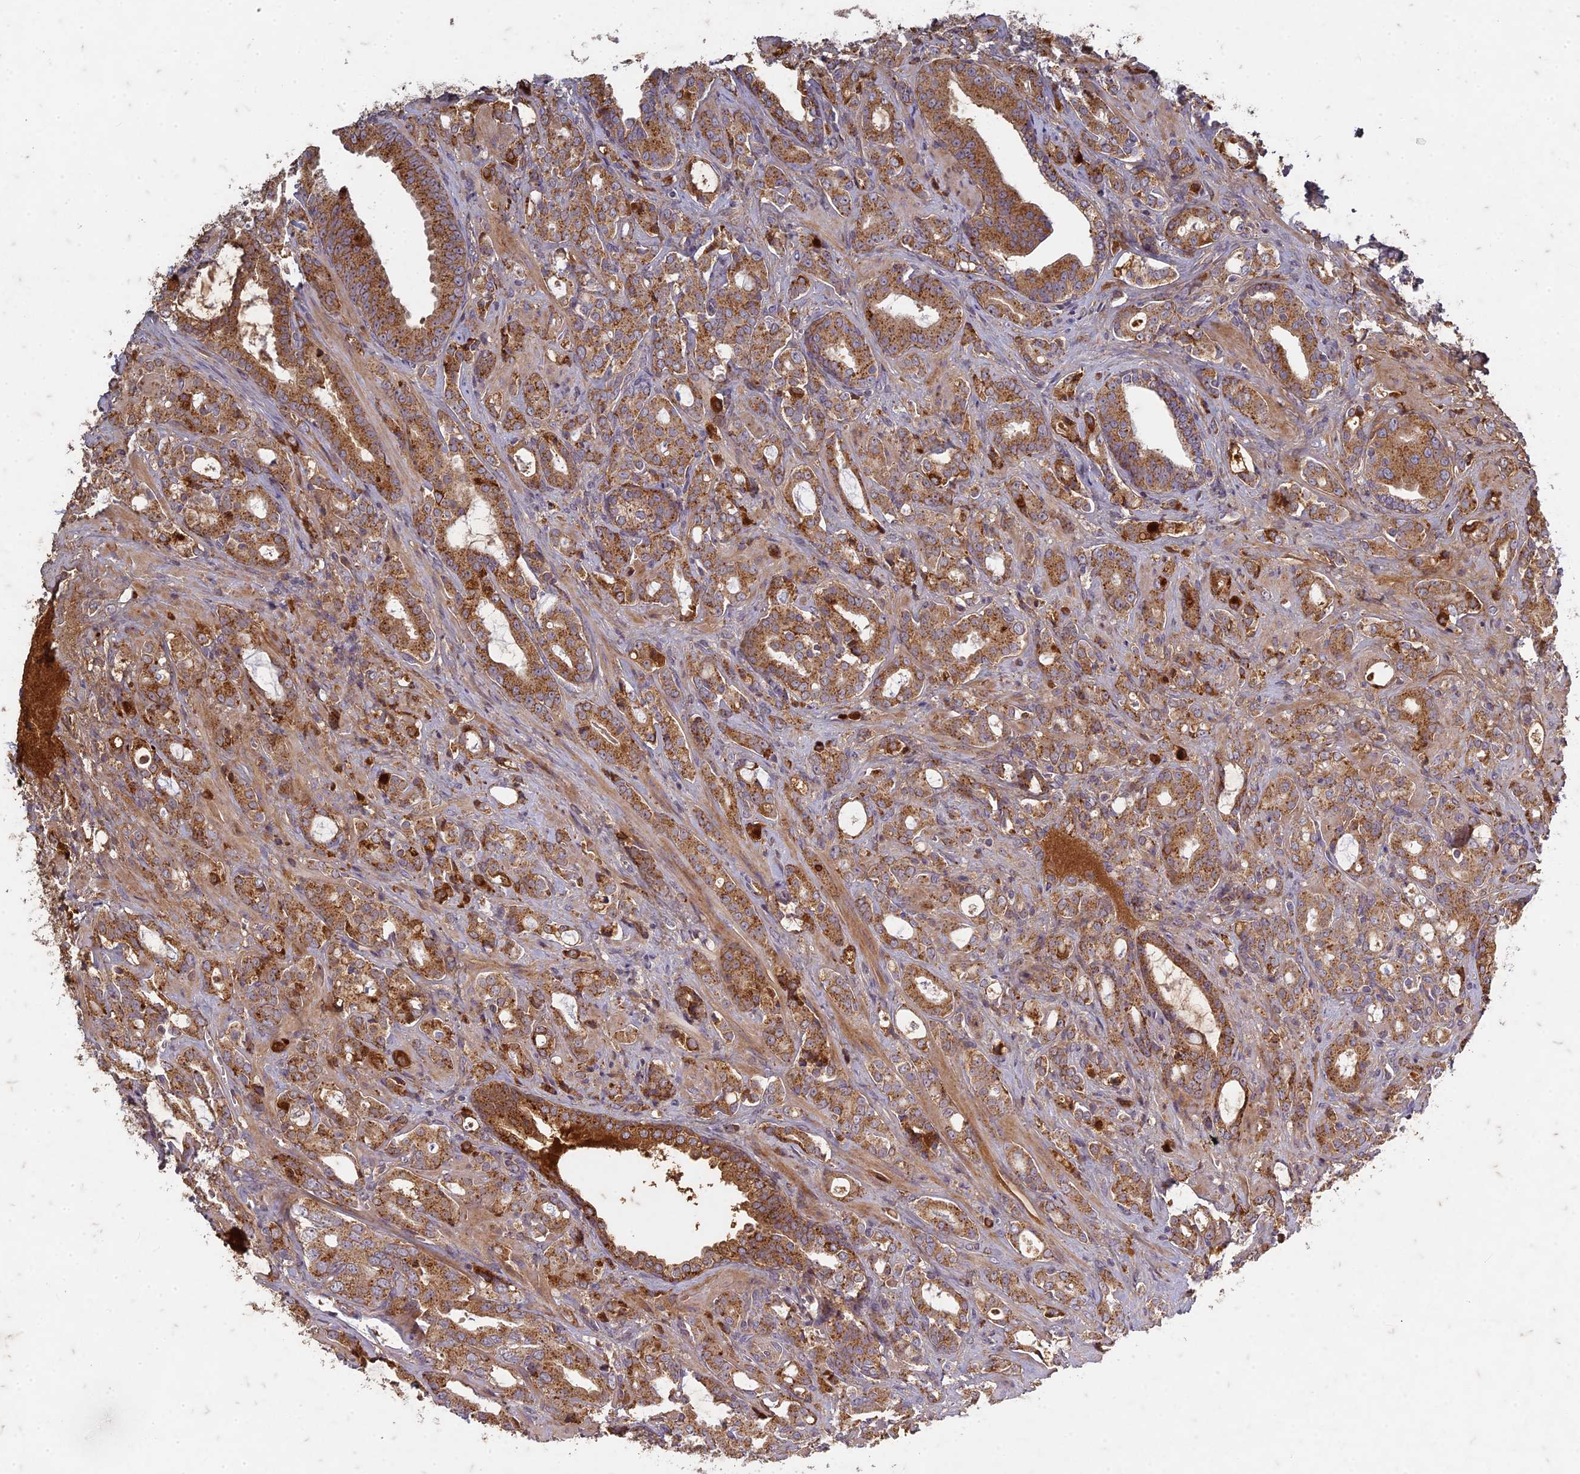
{"staining": {"intensity": "moderate", "quantity": ">75%", "location": "cytoplasmic/membranous"}, "tissue": "prostate cancer", "cell_type": "Tumor cells", "image_type": "cancer", "snomed": [{"axis": "morphology", "description": "Adenocarcinoma, High grade"}, {"axis": "topography", "description": "Prostate"}], "caption": "High-grade adenocarcinoma (prostate) was stained to show a protein in brown. There is medium levels of moderate cytoplasmic/membranous positivity in approximately >75% of tumor cells. (IHC, brightfield microscopy, high magnification).", "gene": "TCF25", "patient": {"sex": "male", "age": 72}}